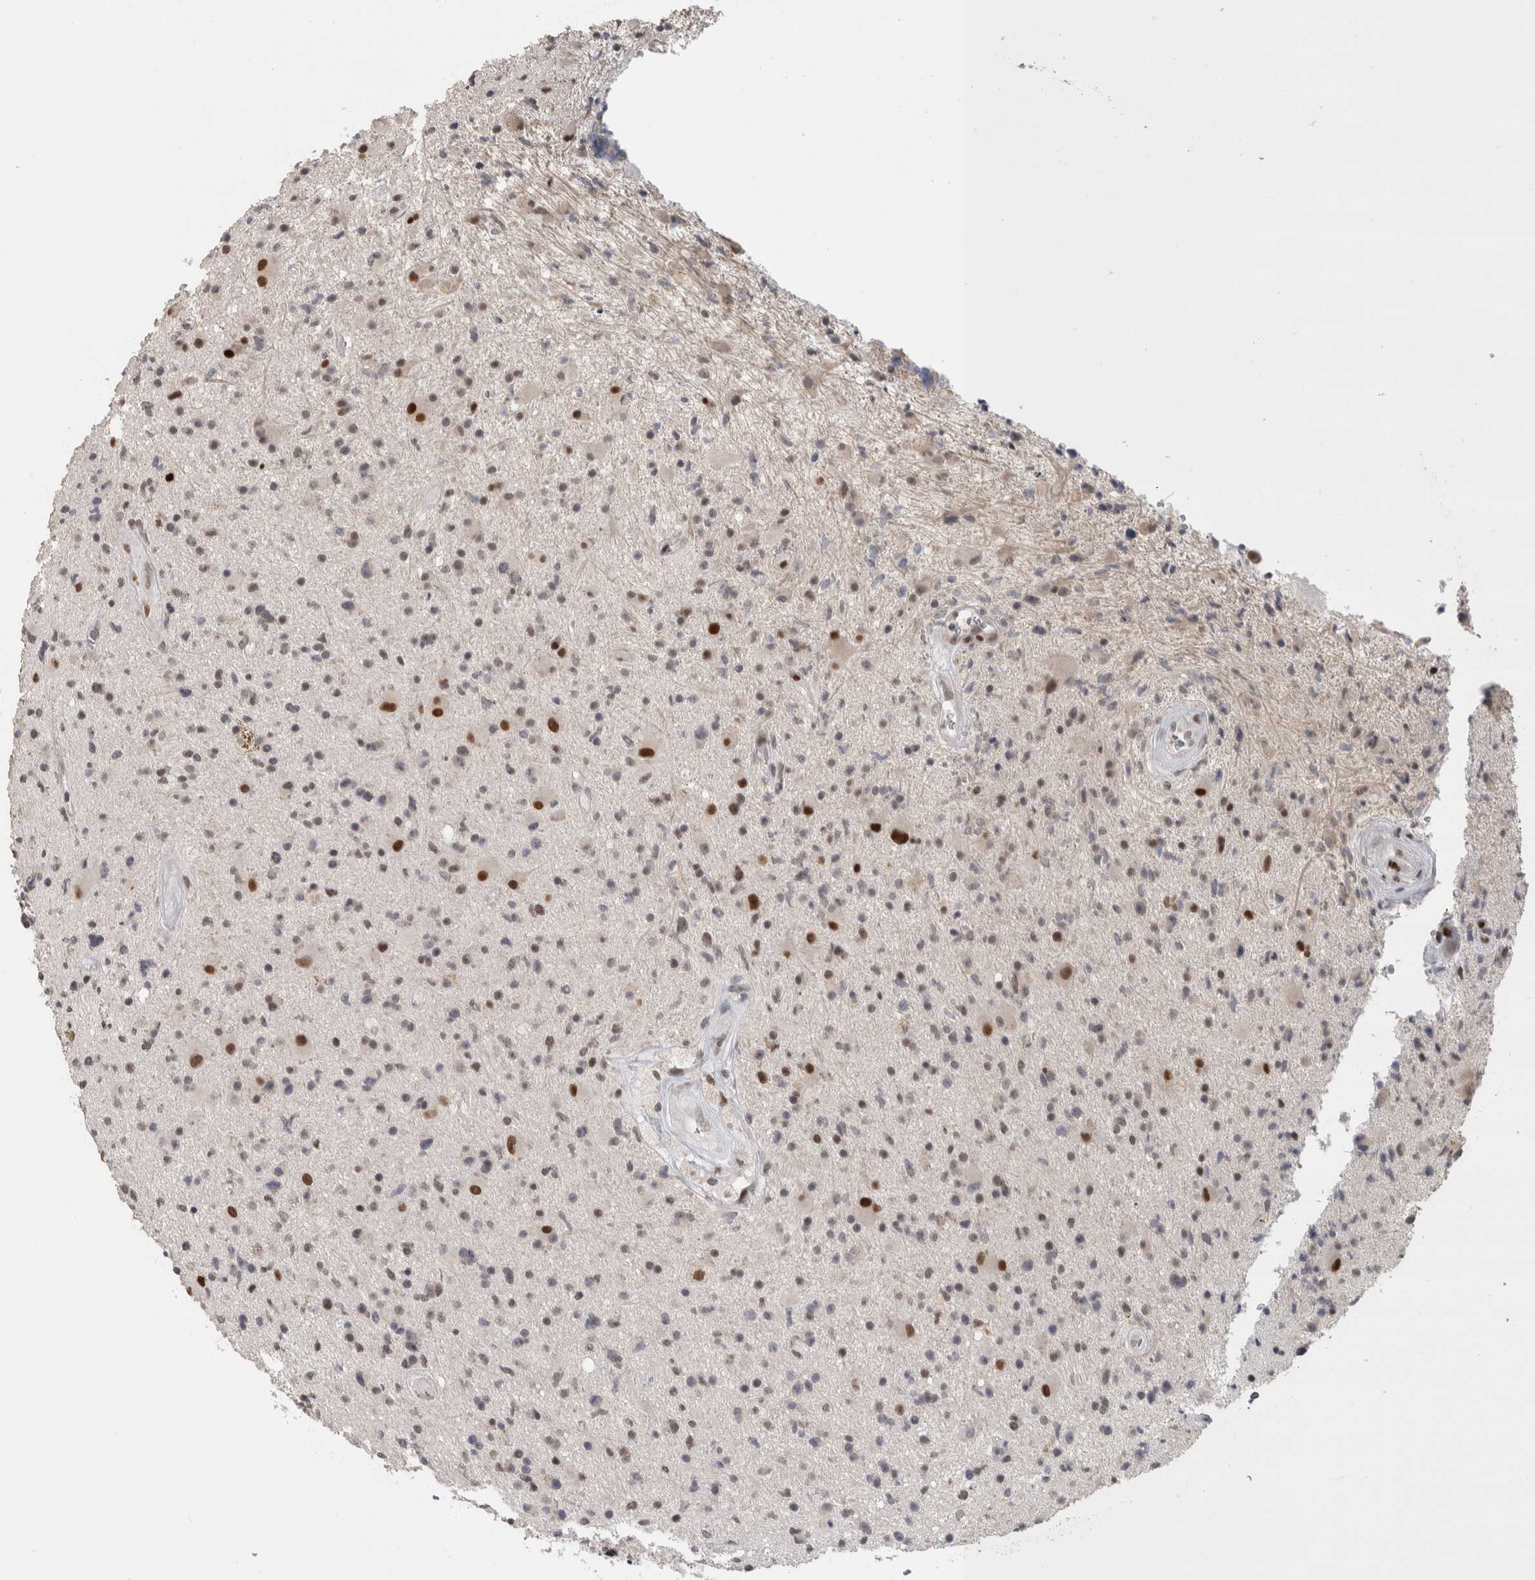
{"staining": {"intensity": "negative", "quantity": "none", "location": "none"}, "tissue": "glioma", "cell_type": "Tumor cells", "image_type": "cancer", "snomed": [{"axis": "morphology", "description": "Glioma, malignant, High grade"}, {"axis": "topography", "description": "Brain"}], "caption": "A high-resolution image shows immunohistochemistry (IHC) staining of glioma, which exhibits no significant expression in tumor cells.", "gene": "HEXIM2", "patient": {"sex": "male", "age": 33}}